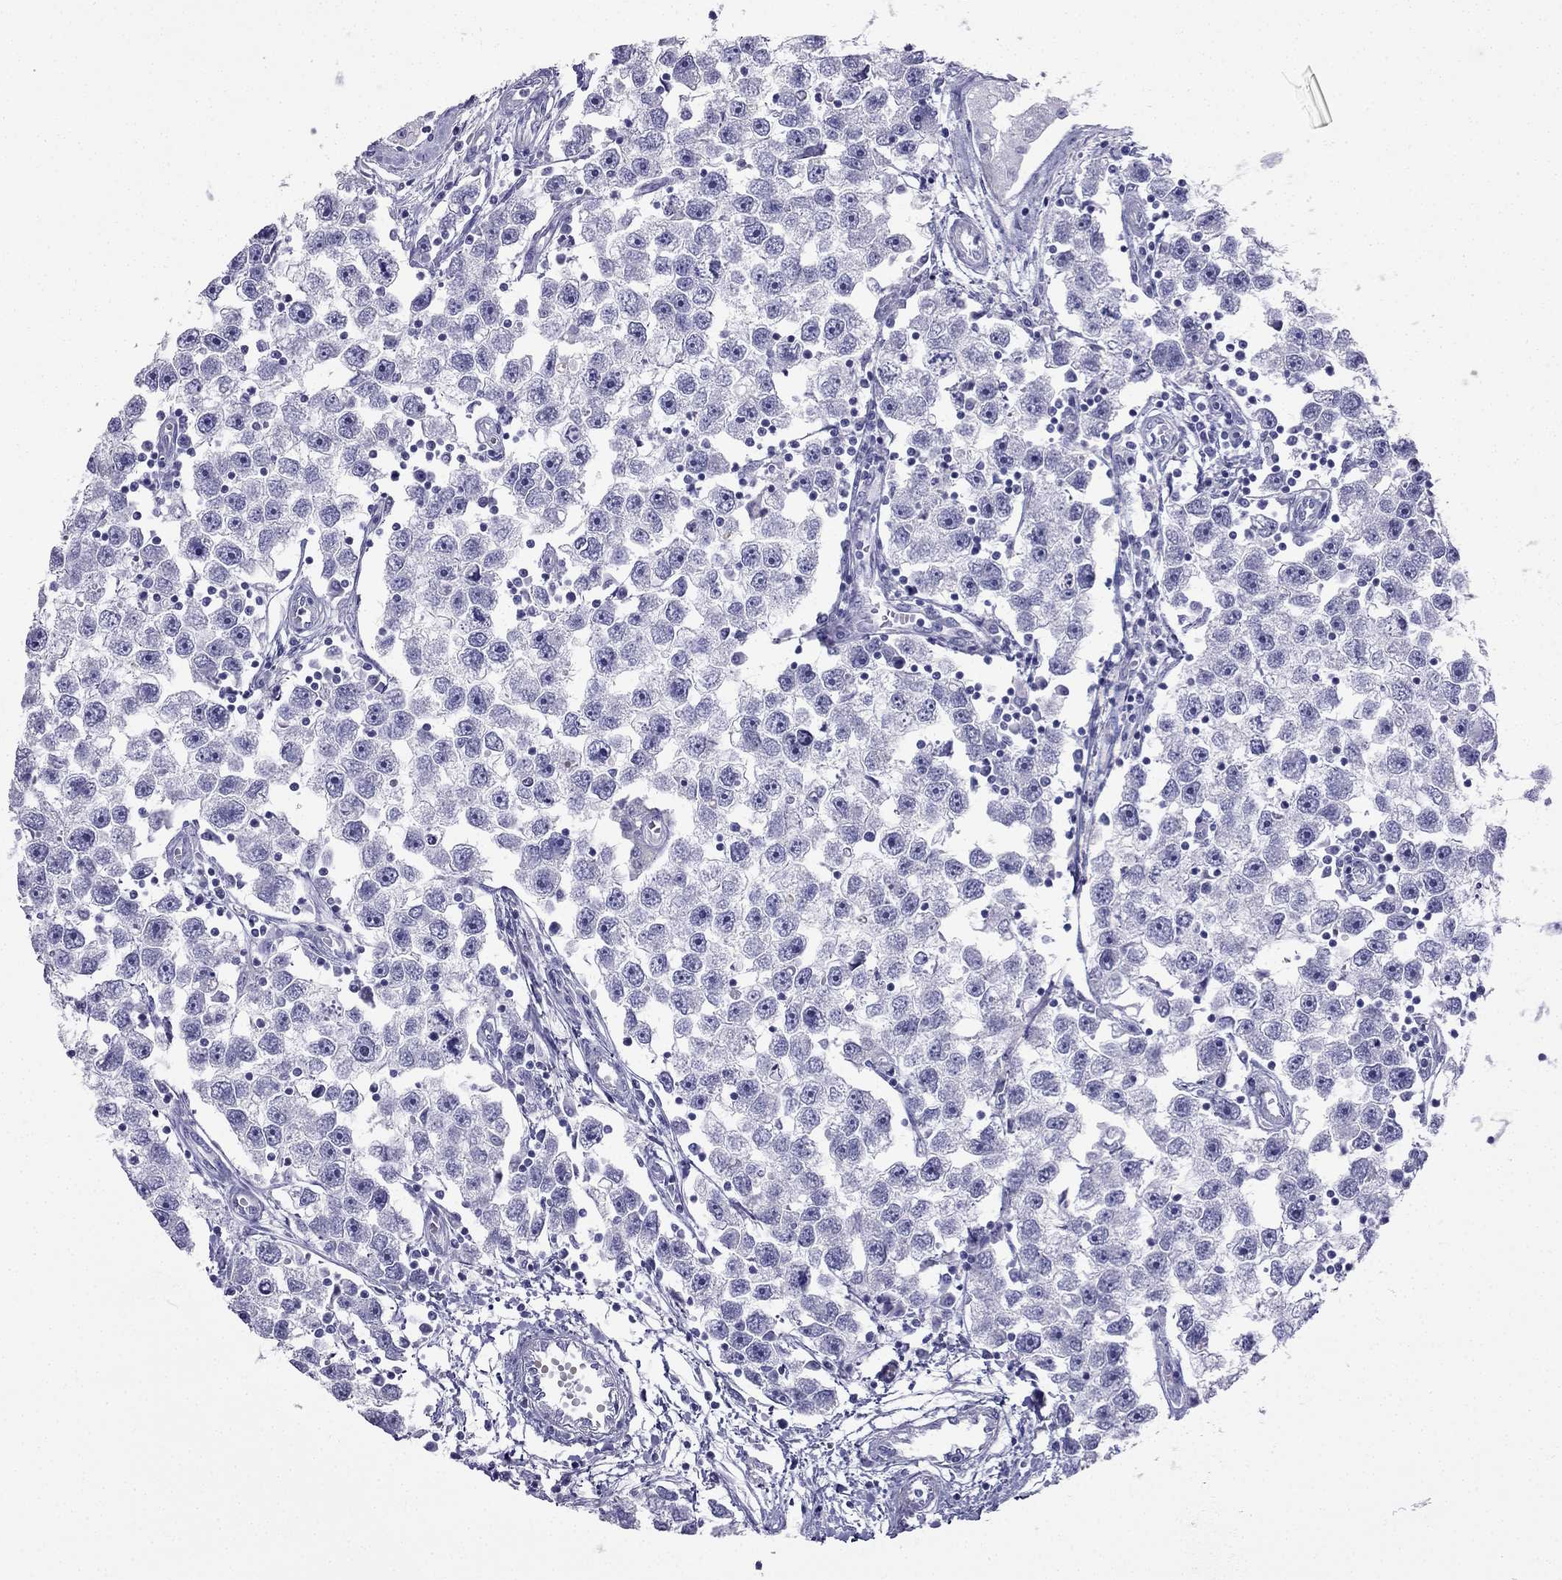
{"staining": {"intensity": "negative", "quantity": "none", "location": "none"}, "tissue": "testis cancer", "cell_type": "Tumor cells", "image_type": "cancer", "snomed": [{"axis": "morphology", "description": "Seminoma, NOS"}, {"axis": "topography", "description": "Testis"}], "caption": "This is an IHC histopathology image of human seminoma (testis). There is no positivity in tumor cells.", "gene": "SLC18A2", "patient": {"sex": "male", "age": 30}}